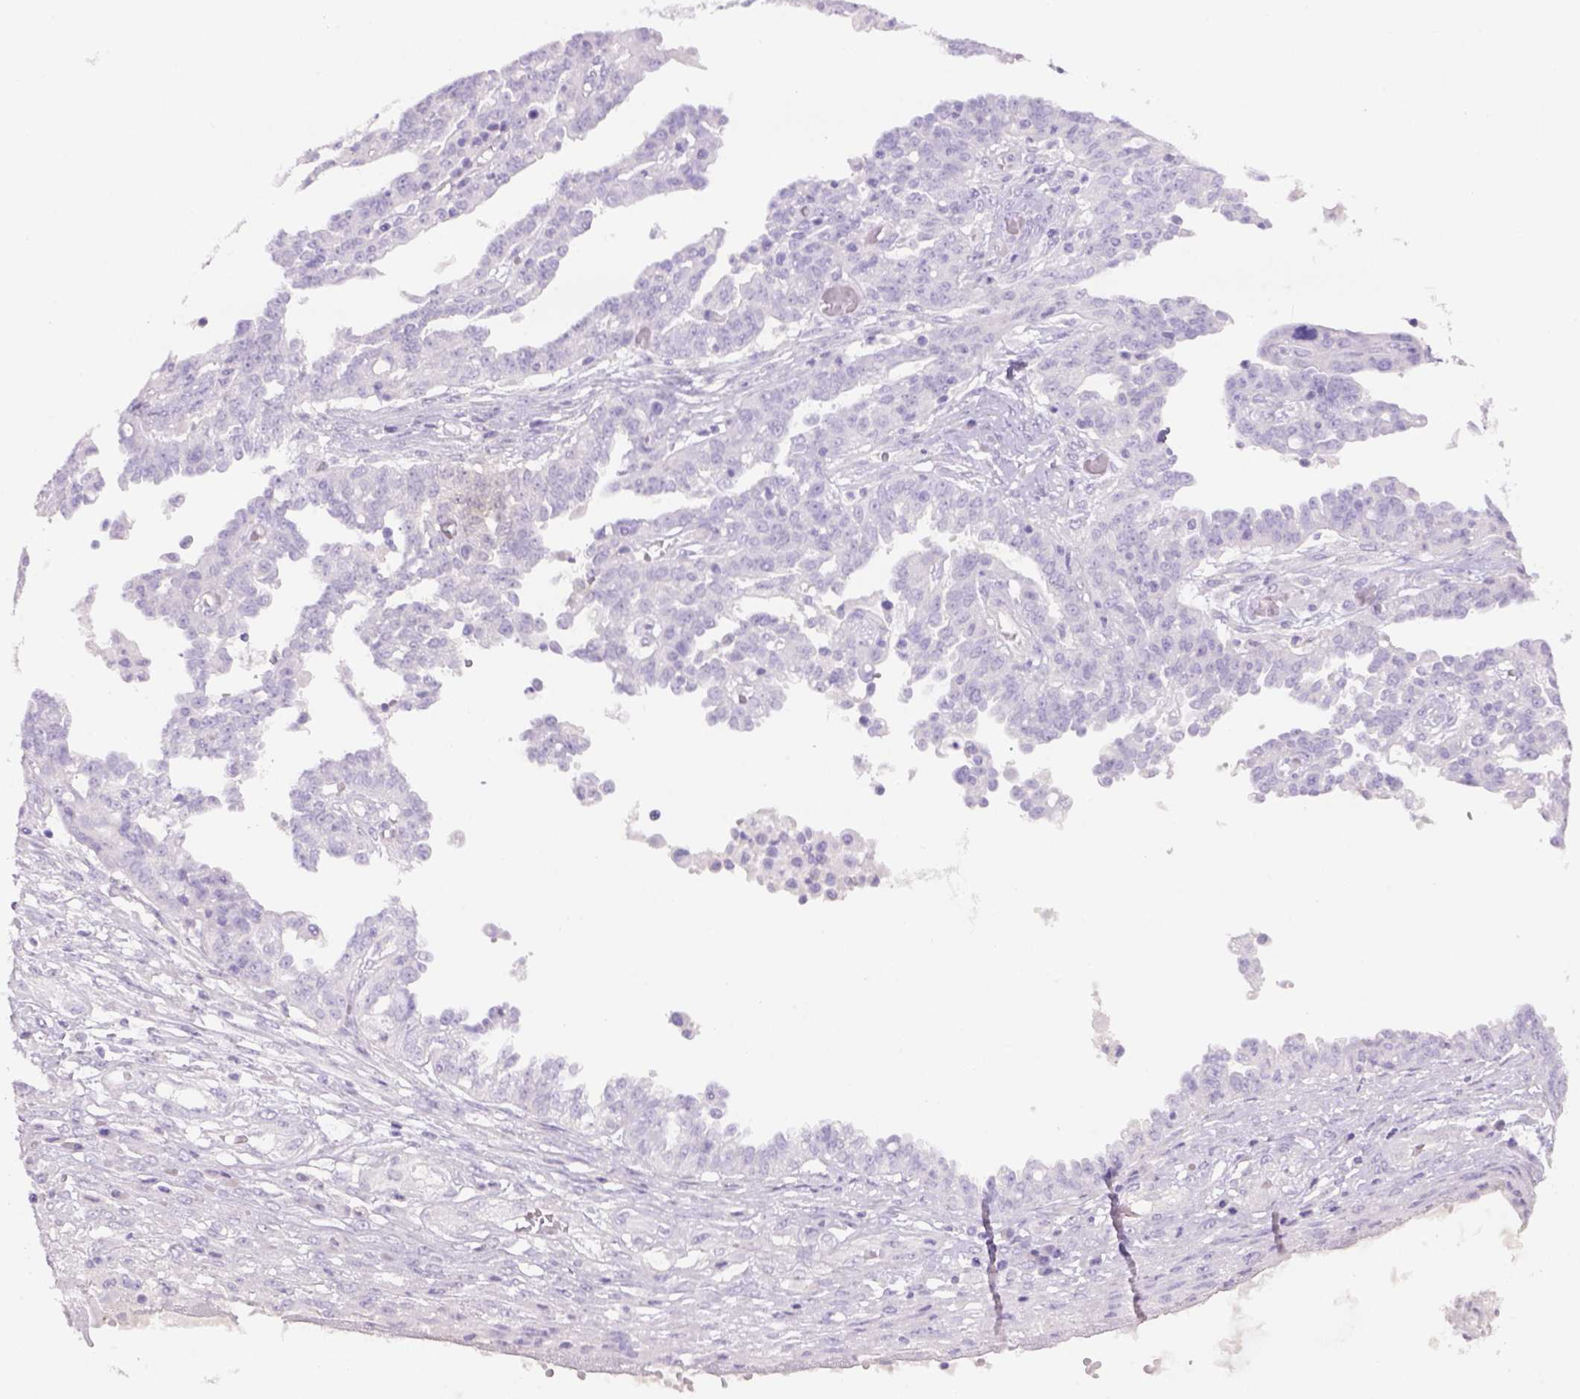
{"staining": {"intensity": "negative", "quantity": "none", "location": "none"}, "tissue": "ovarian cancer", "cell_type": "Tumor cells", "image_type": "cancer", "snomed": [{"axis": "morphology", "description": "Cystadenocarcinoma, serous, NOS"}, {"axis": "topography", "description": "Ovary"}], "caption": "A micrograph of human ovarian cancer (serous cystadenocarcinoma) is negative for staining in tumor cells. Nuclei are stained in blue.", "gene": "TENM4", "patient": {"sex": "female", "age": 67}}